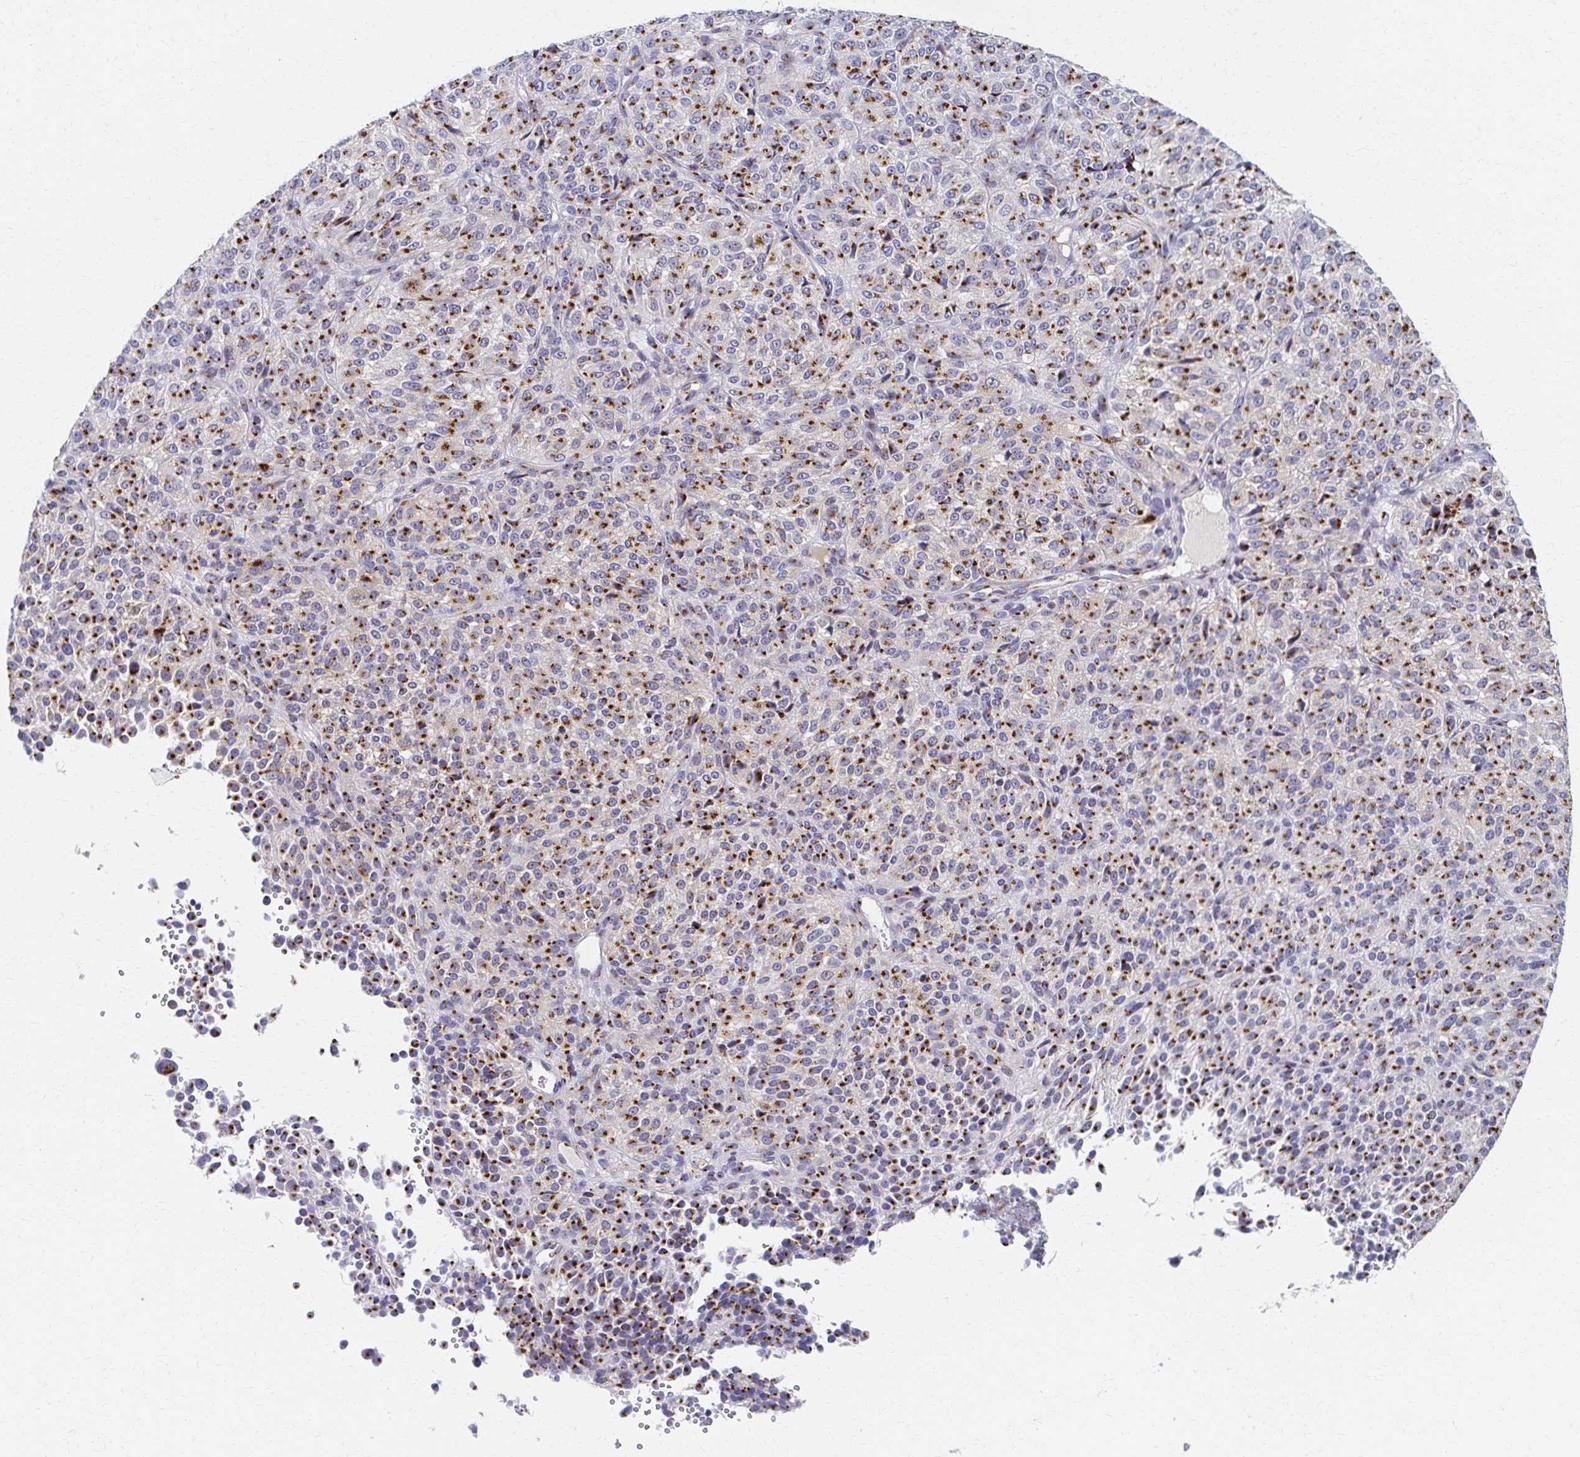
{"staining": {"intensity": "strong", "quantity": ">75%", "location": "cytoplasmic/membranous"}, "tissue": "melanoma", "cell_type": "Tumor cells", "image_type": "cancer", "snomed": [{"axis": "morphology", "description": "Malignant melanoma, Metastatic site"}, {"axis": "topography", "description": "Brain"}], "caption": "Malignant melanoma (metastatic site) tissue displays strong cytoplasmic/membranous positivity in approximately >75% of tumor cells, visualized by immunohistochemistry.", "gene": "TM9SF1", "patient": {"sex": "female", "age": 56}}